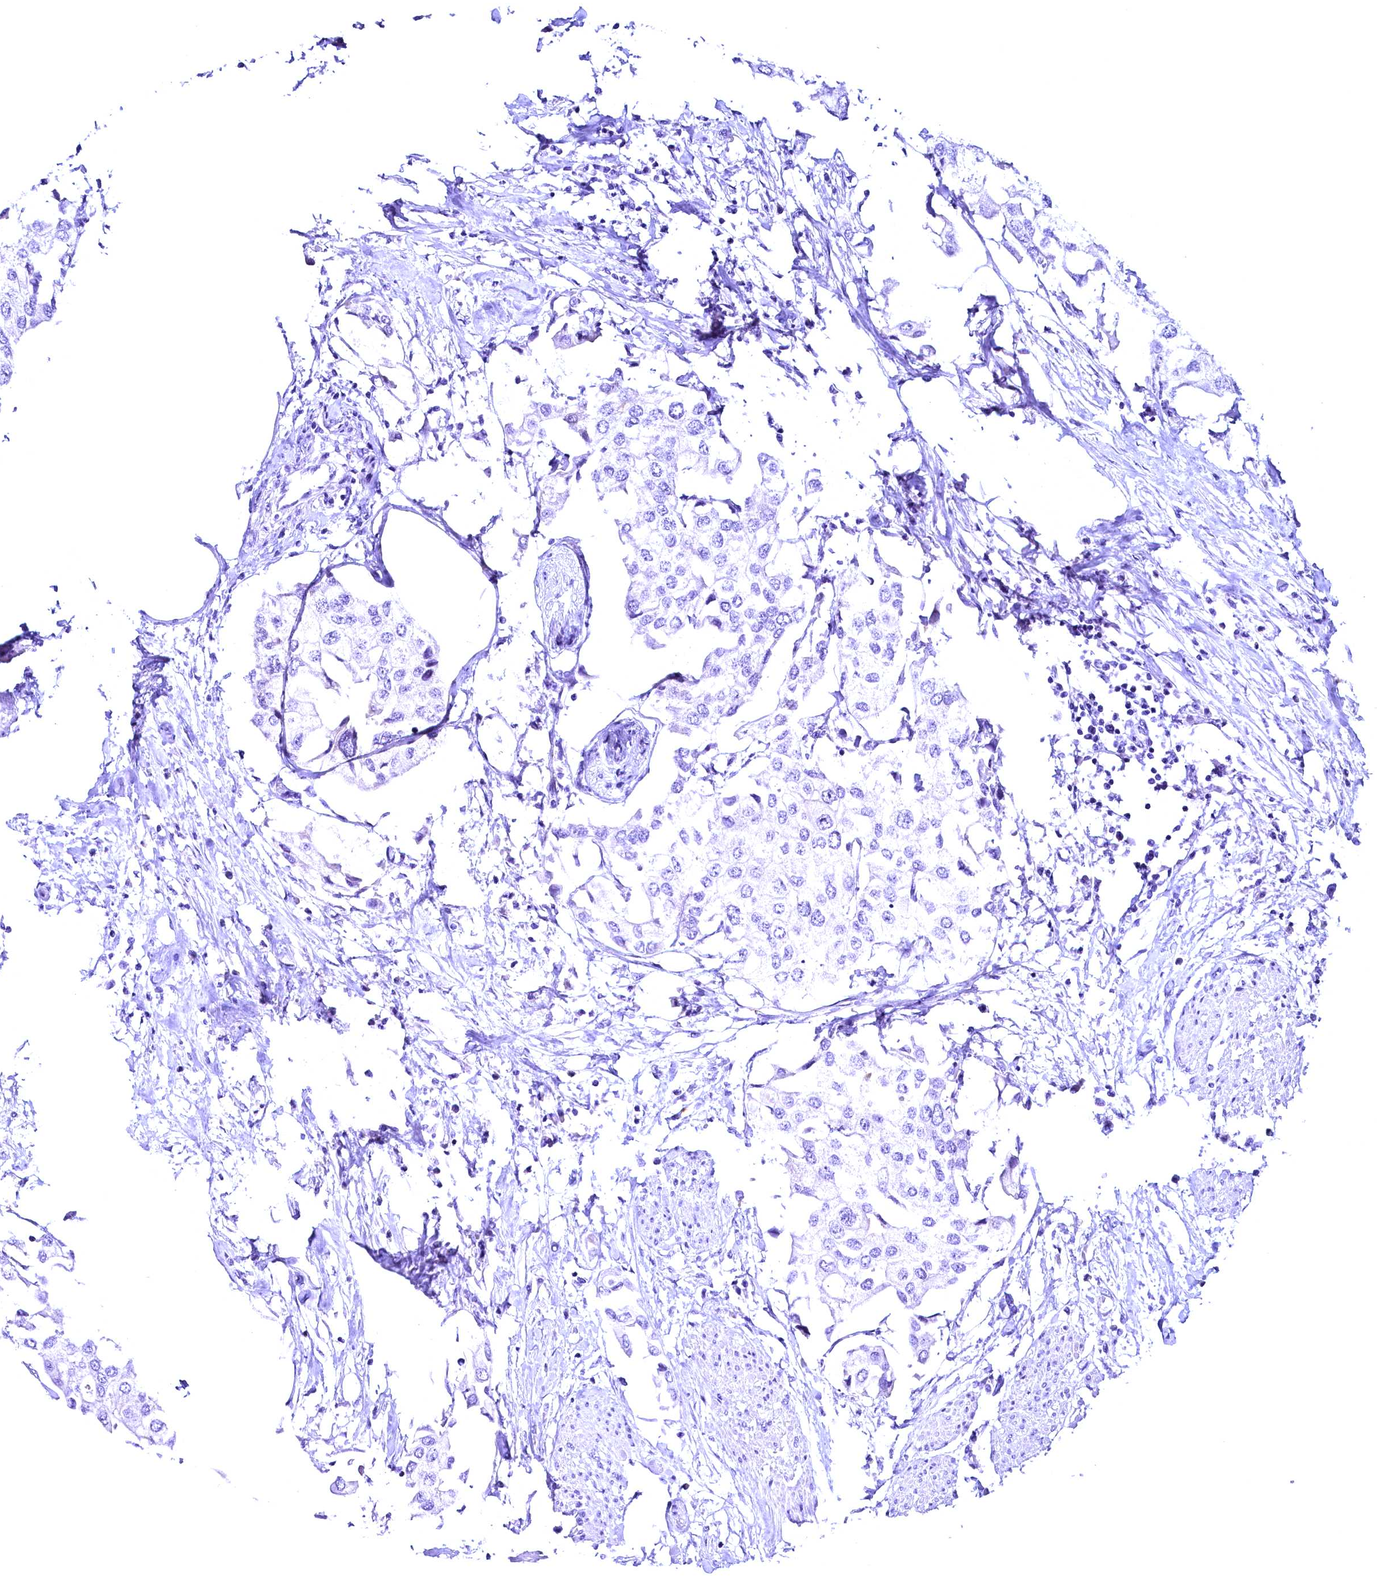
{"staining": {"intensity": "negative", "quantity": "none", "location": "none"}, "tissue": "urothelial cancer", "cell_type": "Tumor cells", "image_type": "cancer", "snomed": [{"axis": "morphology", "description": "Urothelial carcinoma, High grade"}, {"axis": "topography", "description": "Urinary bladder"}], "caption": "High power microscopy micrograph of an immunohistochemistry histopathology image of urothelial cancer, revealing no significant expression in tumor cells.", "gene": "CCDC106", "patient": {"sex": "male", "age": 64}}